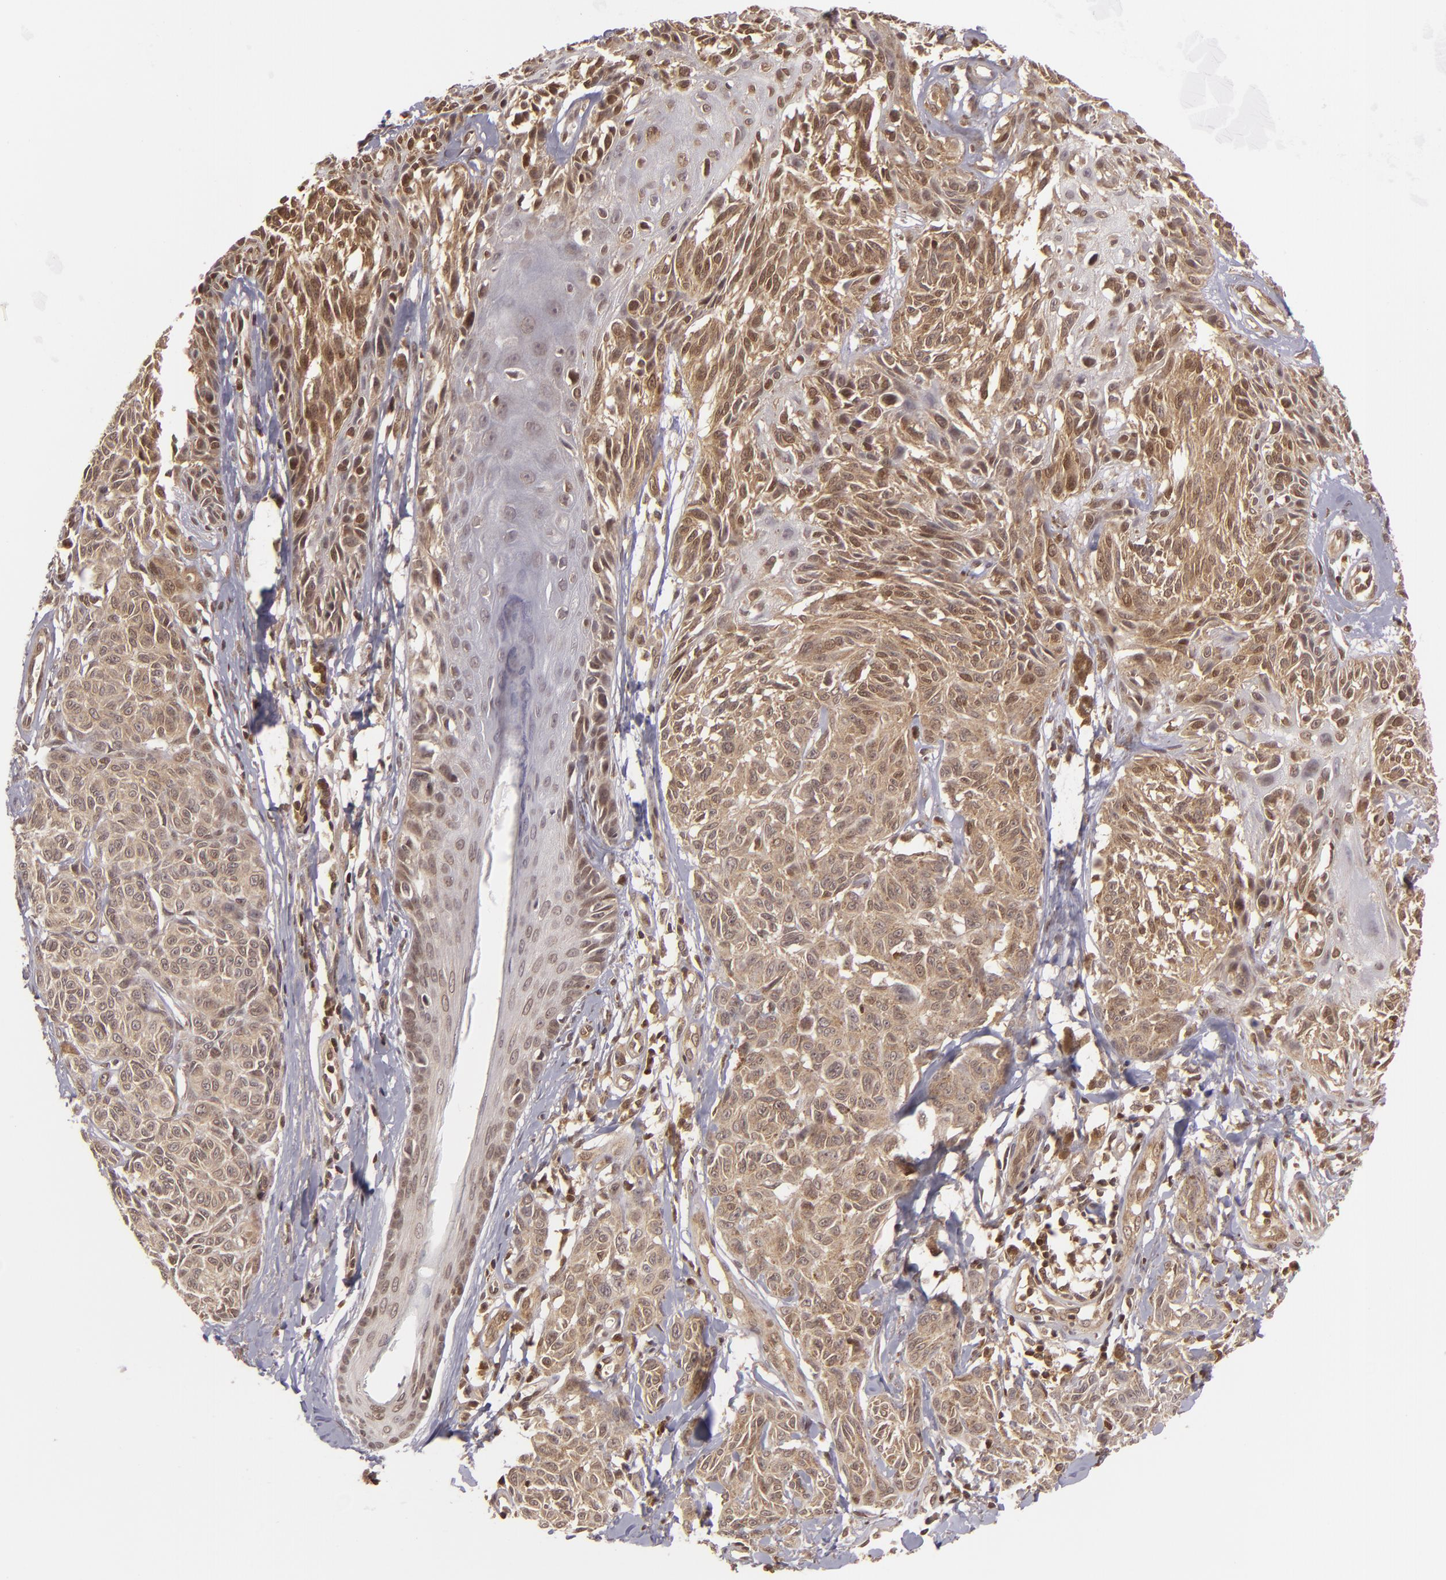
{"staining": {"intensity": "moderate", "quantity": ">75%", "location": "cytoplasmic/membranous"}, "tissue": "melanoma", "cell_type": "Tumor cells", "image_type": "cancer", "snomed": [{"axis": "morphology", "description": "Malignant melanoma, NOS"}, {"axis": "topography", "description": "Skin"}], "caption": "Immunohistochemistry of malignant melanoma exhibits medium levels of moderate cytoplasmic/membranous staining in approximately >75% of tumor cells.", "gene": "ZBTB33", "patient": {"sex": "female", "age": 77}}